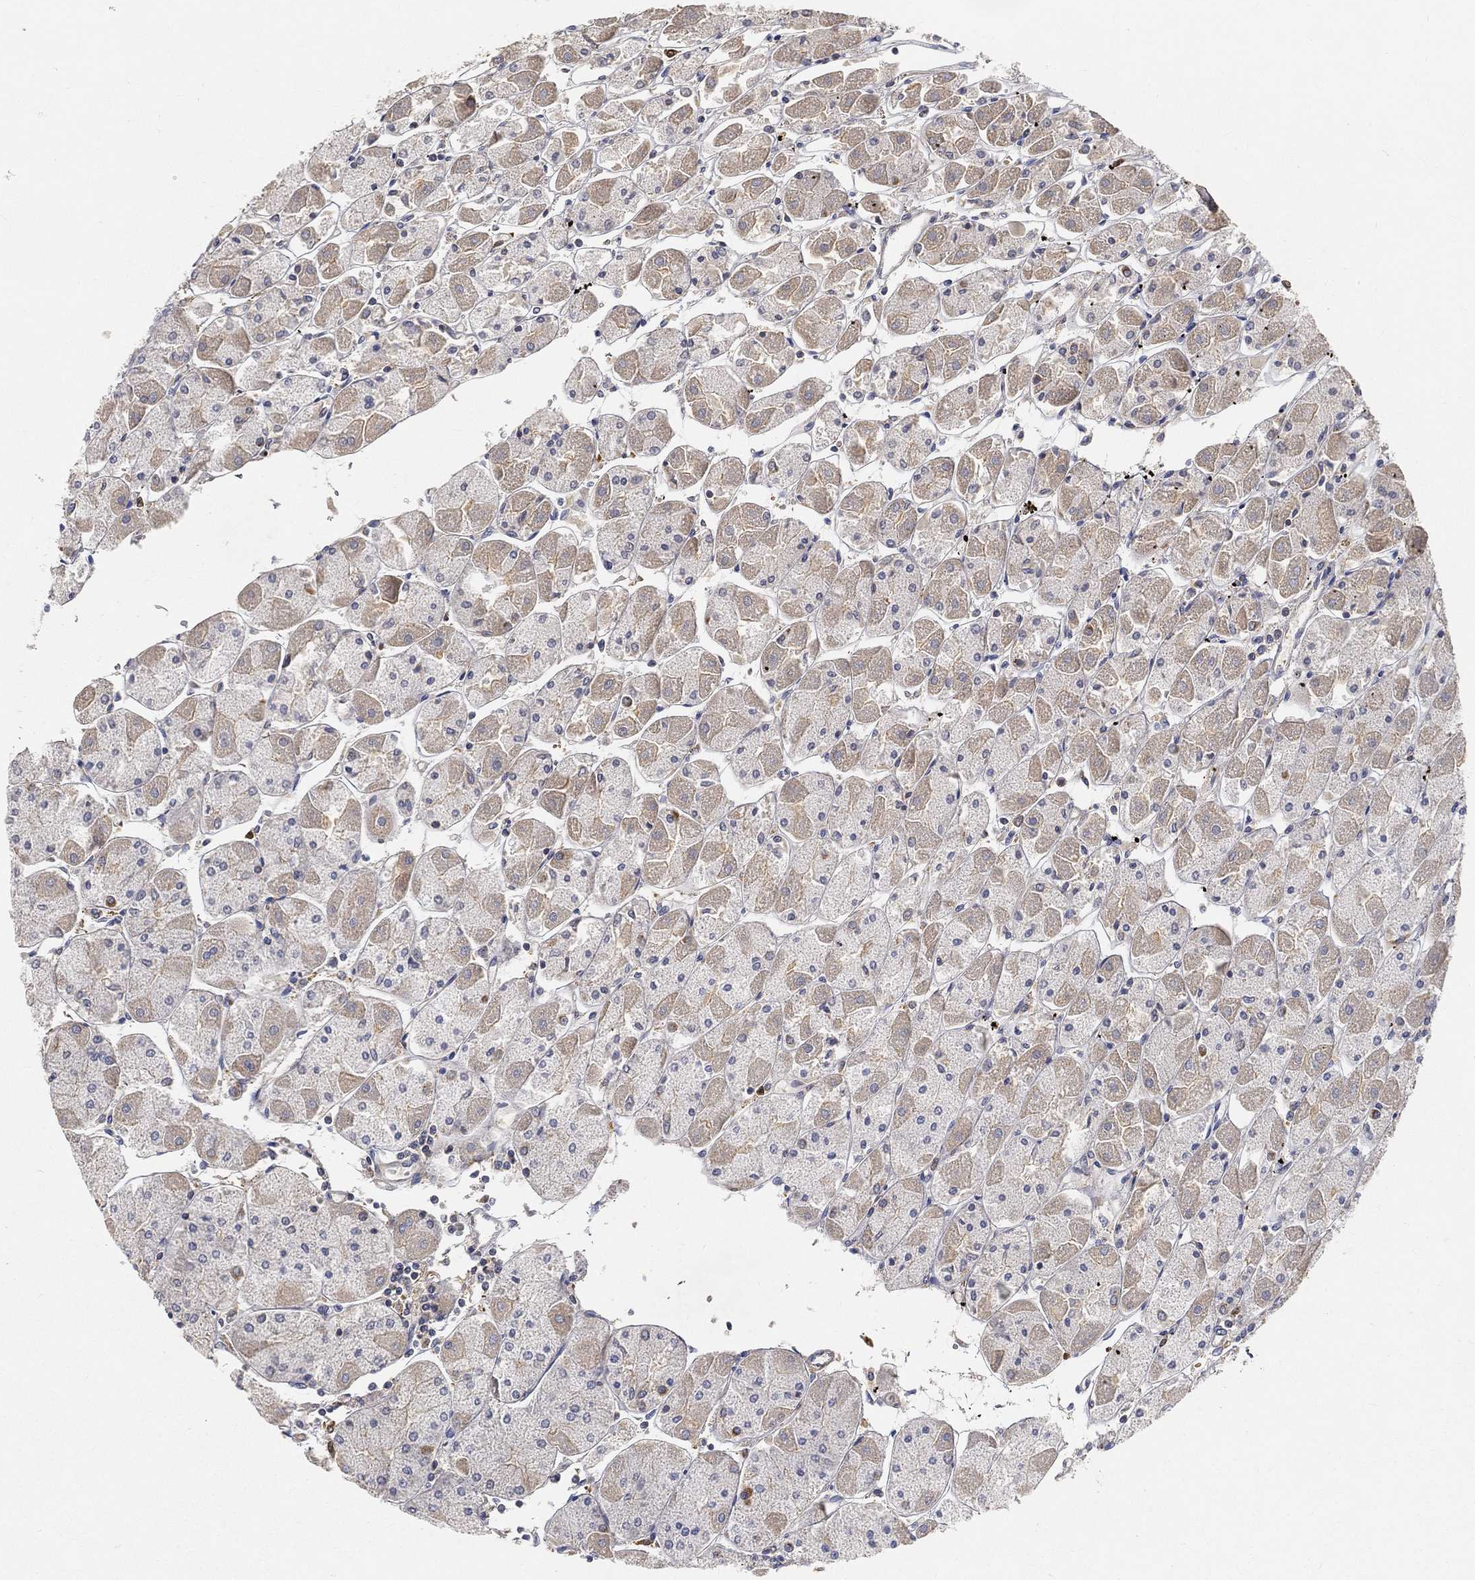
{"staining": {"intensity": "moderate", "quantity": "25%-75%", "location": "cytoplasmic/membranous"}, "tissue": "stomach", "cell_type": "Glandular cells", "image_type": "normal", "snomed": [{"axis": "morphology", "description": "Normal tissue, NOS"}, {"axis": "topography", "description": "Stomach"}], "caption": "Moderate cytoplasmic/membranous staining is identified in approximately 25%-75% of glandular cells in normal stomach.", "gene": "CTSL", "patient": {"sex": "male", "age": 70}}